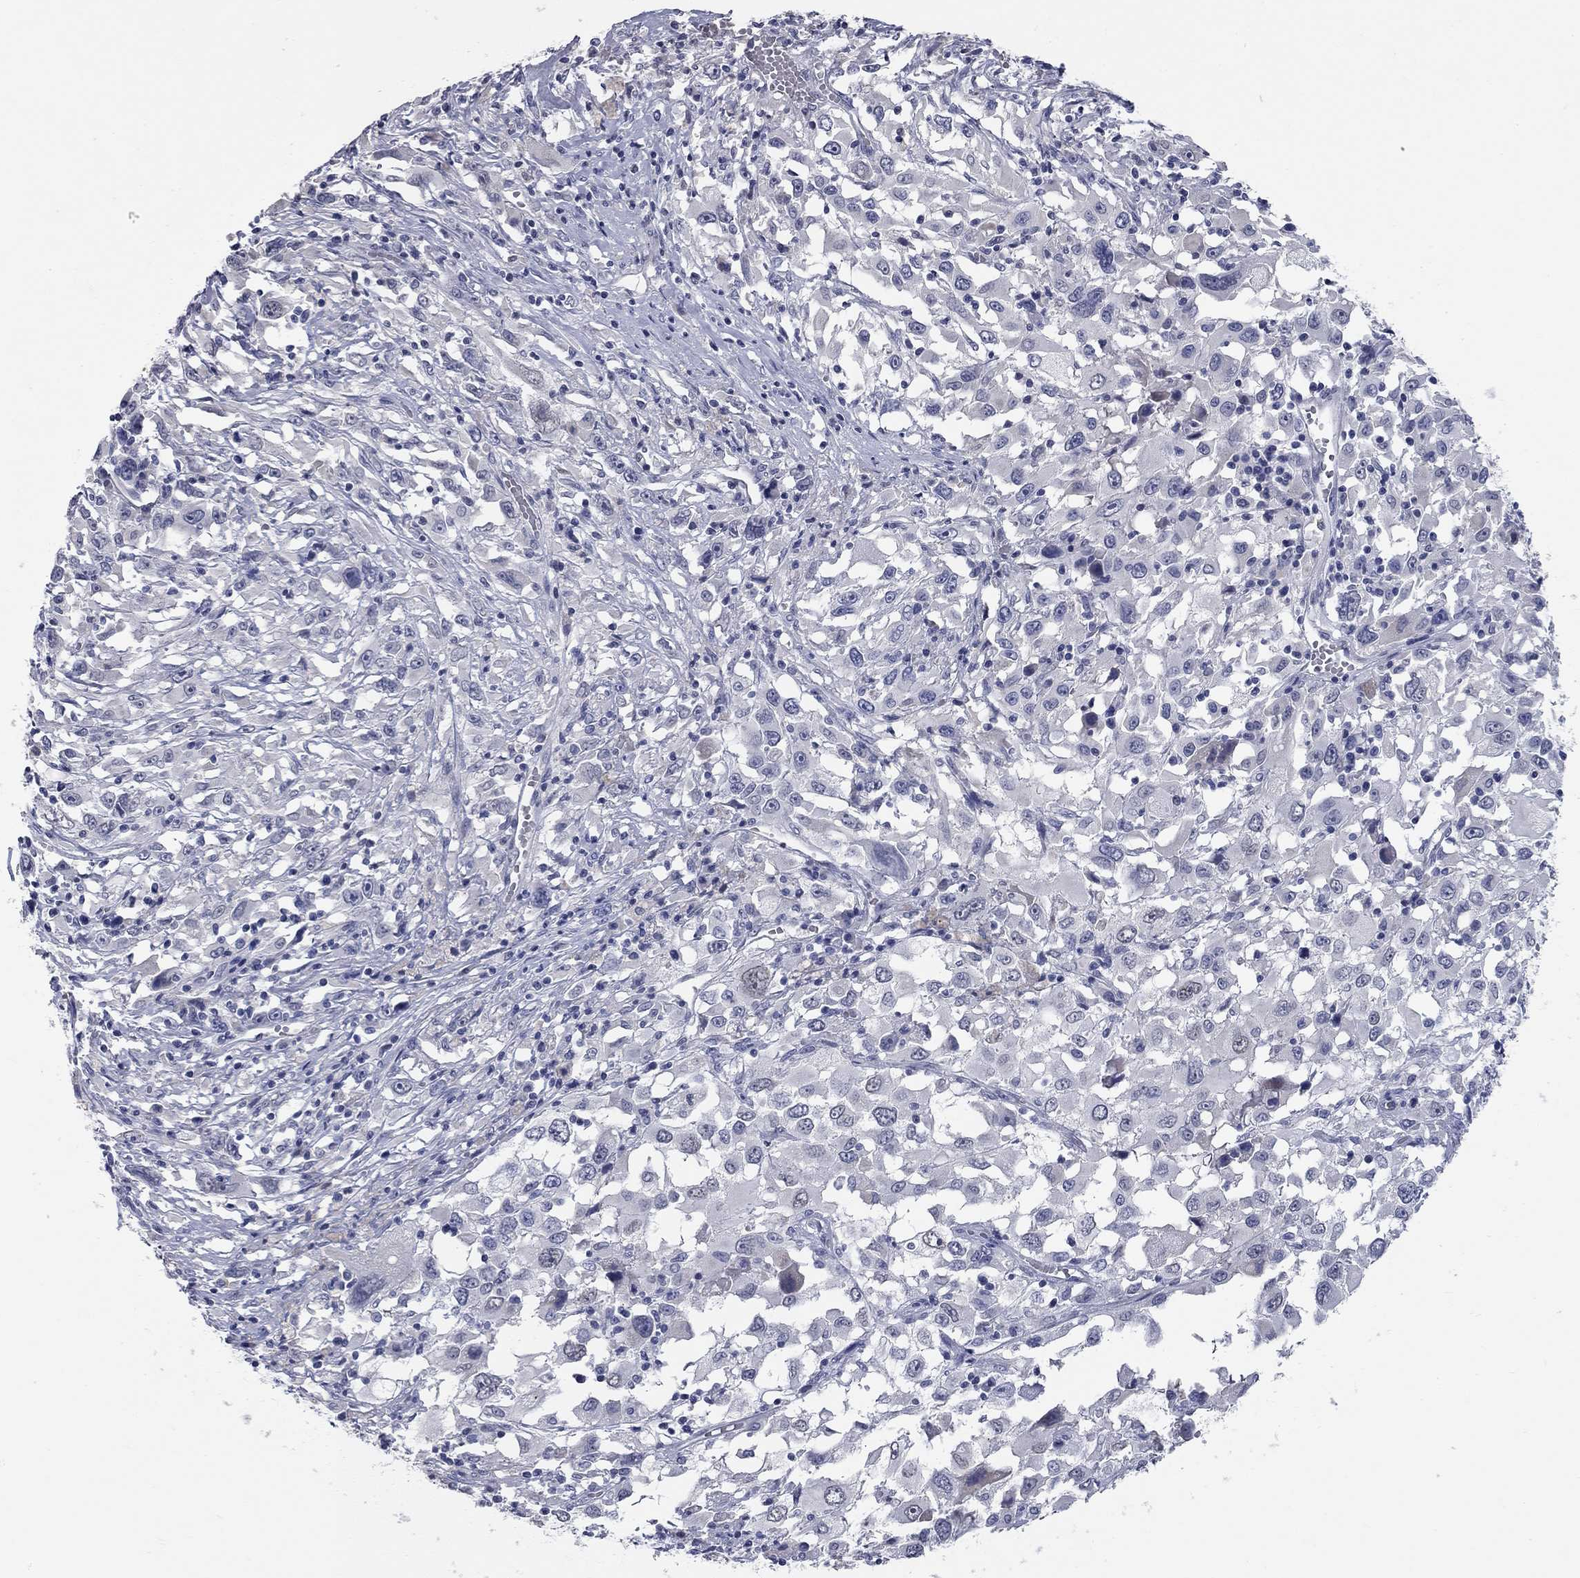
{"staining": {"intensity": "negative", "quantity": "none", "location": "none"}, "tissue": "melanoma", "cell_type": "Tumor cells", "image_type": "cancer", "snomed": [{"axis": "morphology", "description": "Malignant melanoma, Metastatic site"}, {"axis": "topography", "description": "Soft tissue"}], "caption": "Immunohistochemical staining of melanoma shows no significant staining in tumor cells. (Immunohistochemistry, brightfield microscopy, high magnification).", "gene": "SYT12", "patient": {"sex": "male", "age": 50}}